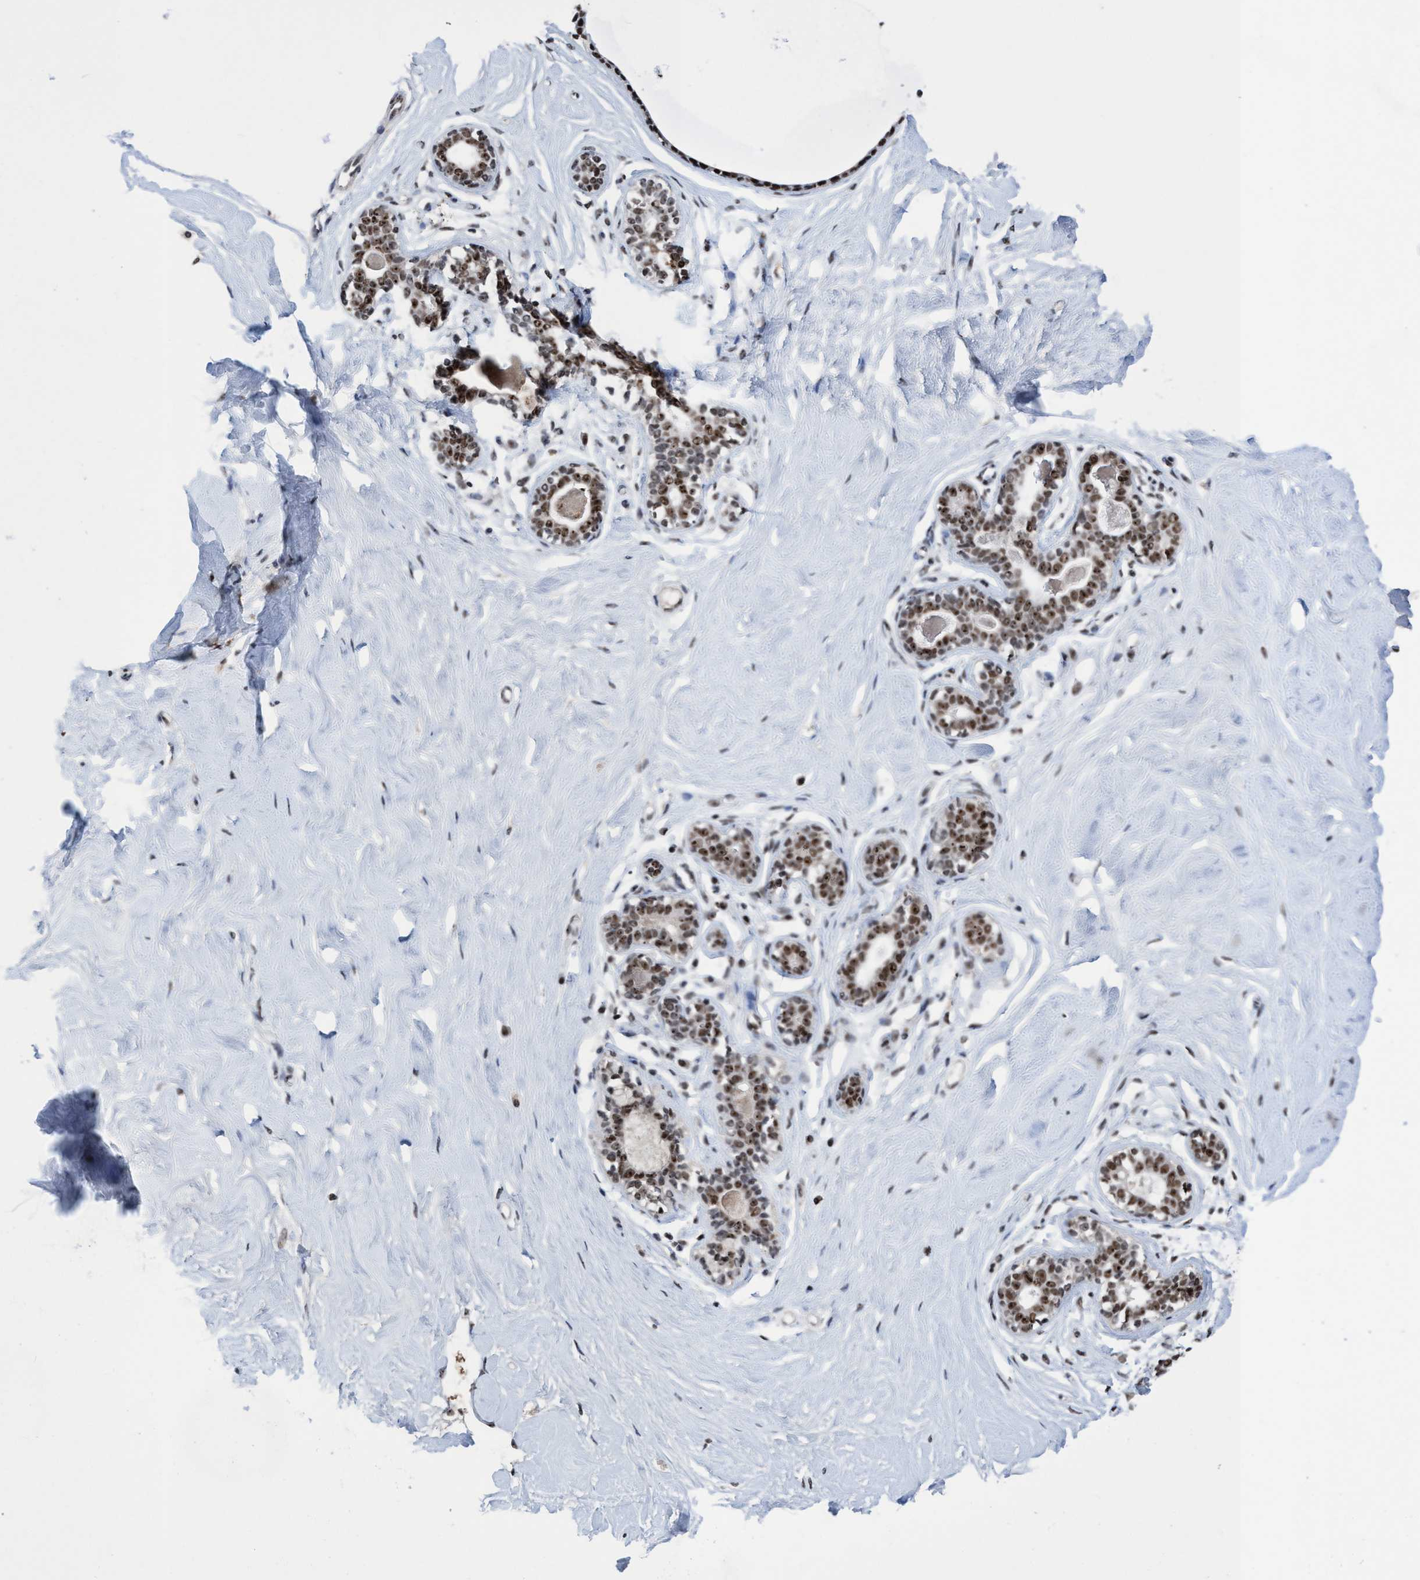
{"staining": {"intensity": "moderate", "quantity": ">75%", "location": "nuclear"}, "tissue": "breast", "cell_type": "Adipocytes", "image_type": "normal", "snomed": [{"axis": "morphology", "description": "Normal tissue, NOS"}, {"axis": "topography", "description": "Breast"}], "caption": "Benign breast was stained to show a protein in brown. There is medium levels of moderate nuclear expression in approximately >75% of adipocytes. The staining was performed using DAB (3,3'-diaminobenzidine), with brown indicating positive protein expression. Nuclei are stained blue with hematoxylin.", "gene": "EFCAB10", "patient": {"sex": "female", "age": 23}}